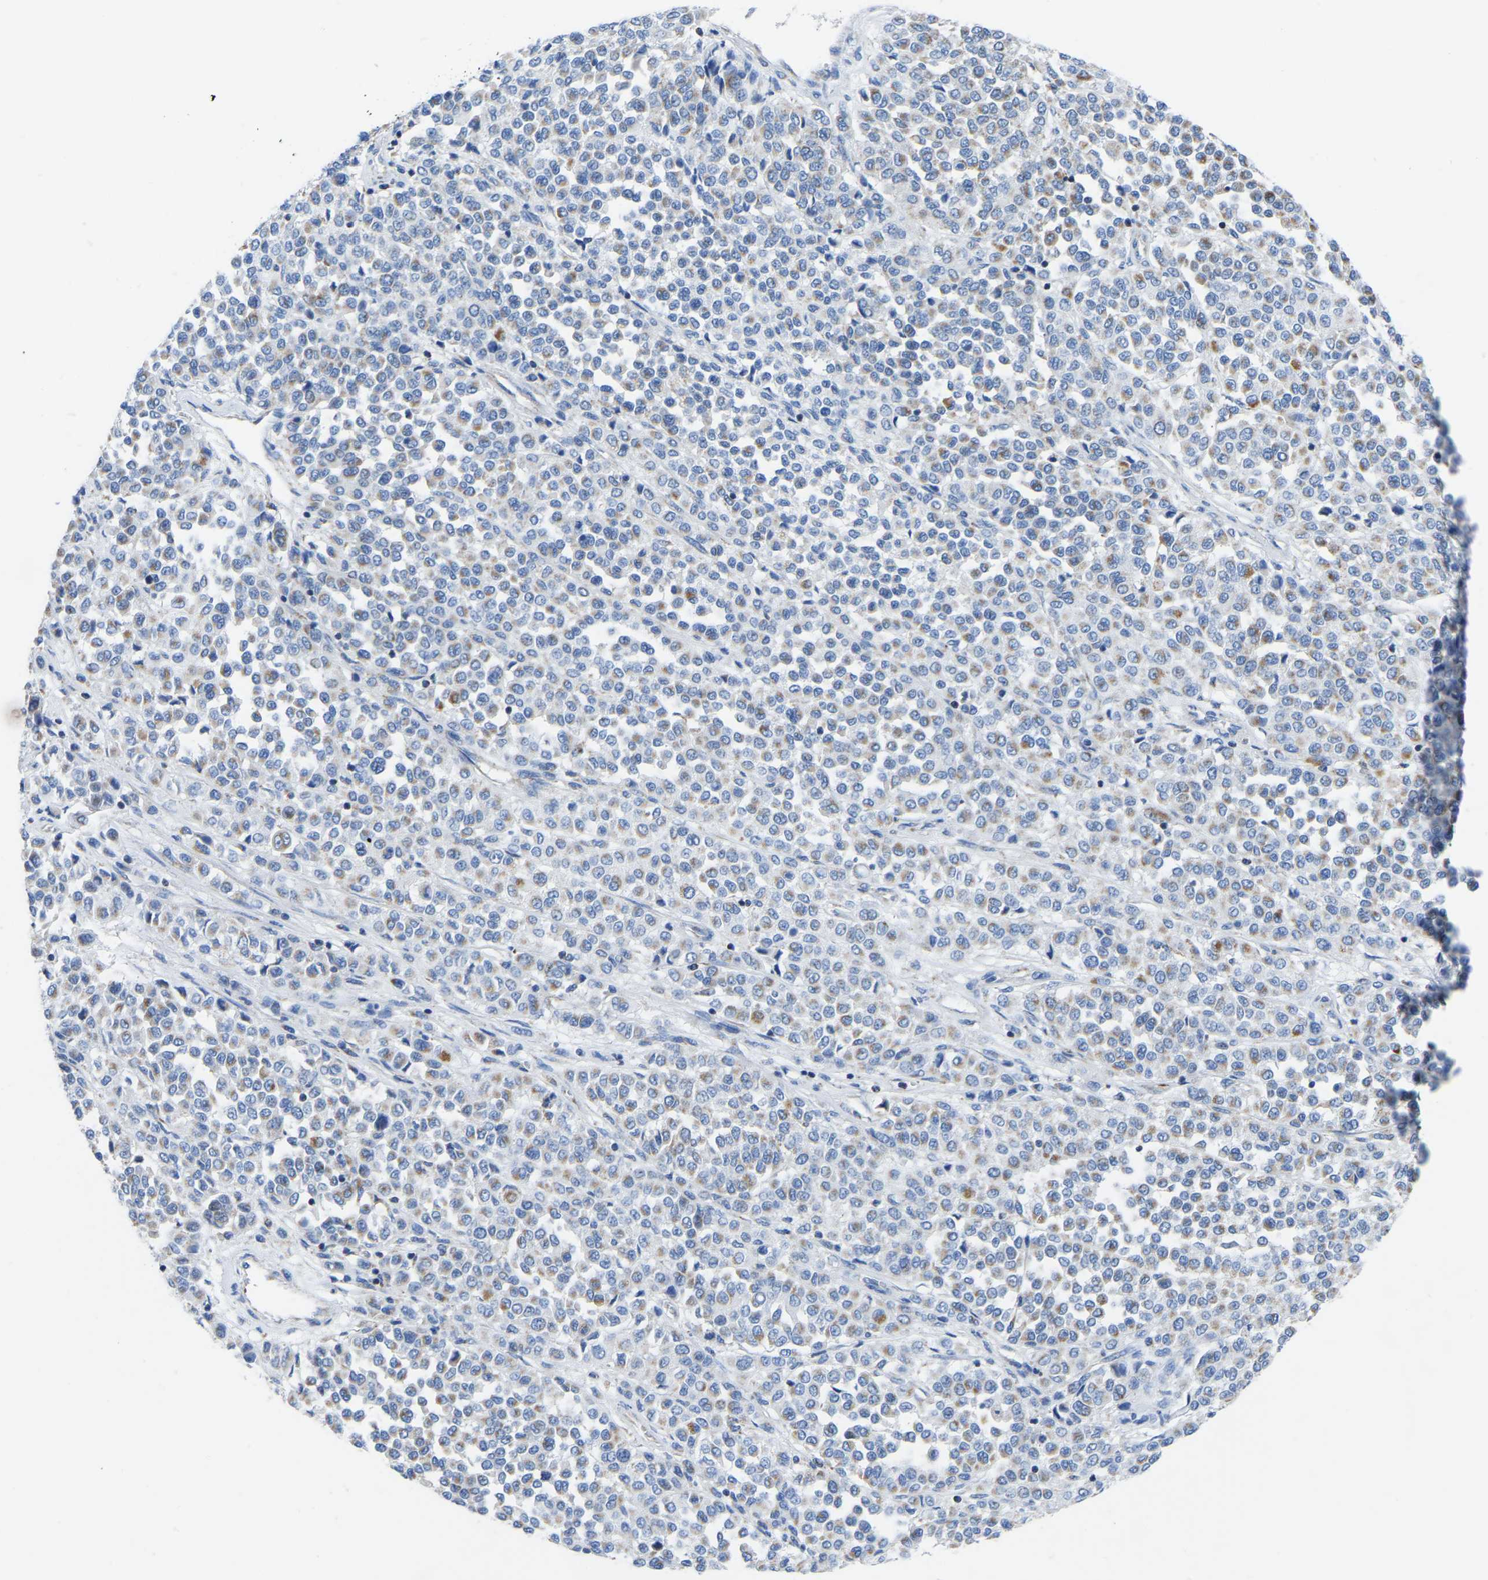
{"staining": {"intensity": "negative", "quantity": "none", "location": "none"}, "tissue": "melanoma", "cell_type": "Tumor cells", "image_type": "cancer", "snomed": [{"axis": "morphology", "description": "Malignant melanoma, Metastatic site"}, {"axis": "topography", "description": "Pancreas"}], "caption": "Malignant melanoma (metastatic site) stained for a protein using IHC shows no expression tumor cells.", "gene": "ETFA", "patient": {"sex": "female", "age": 30}}